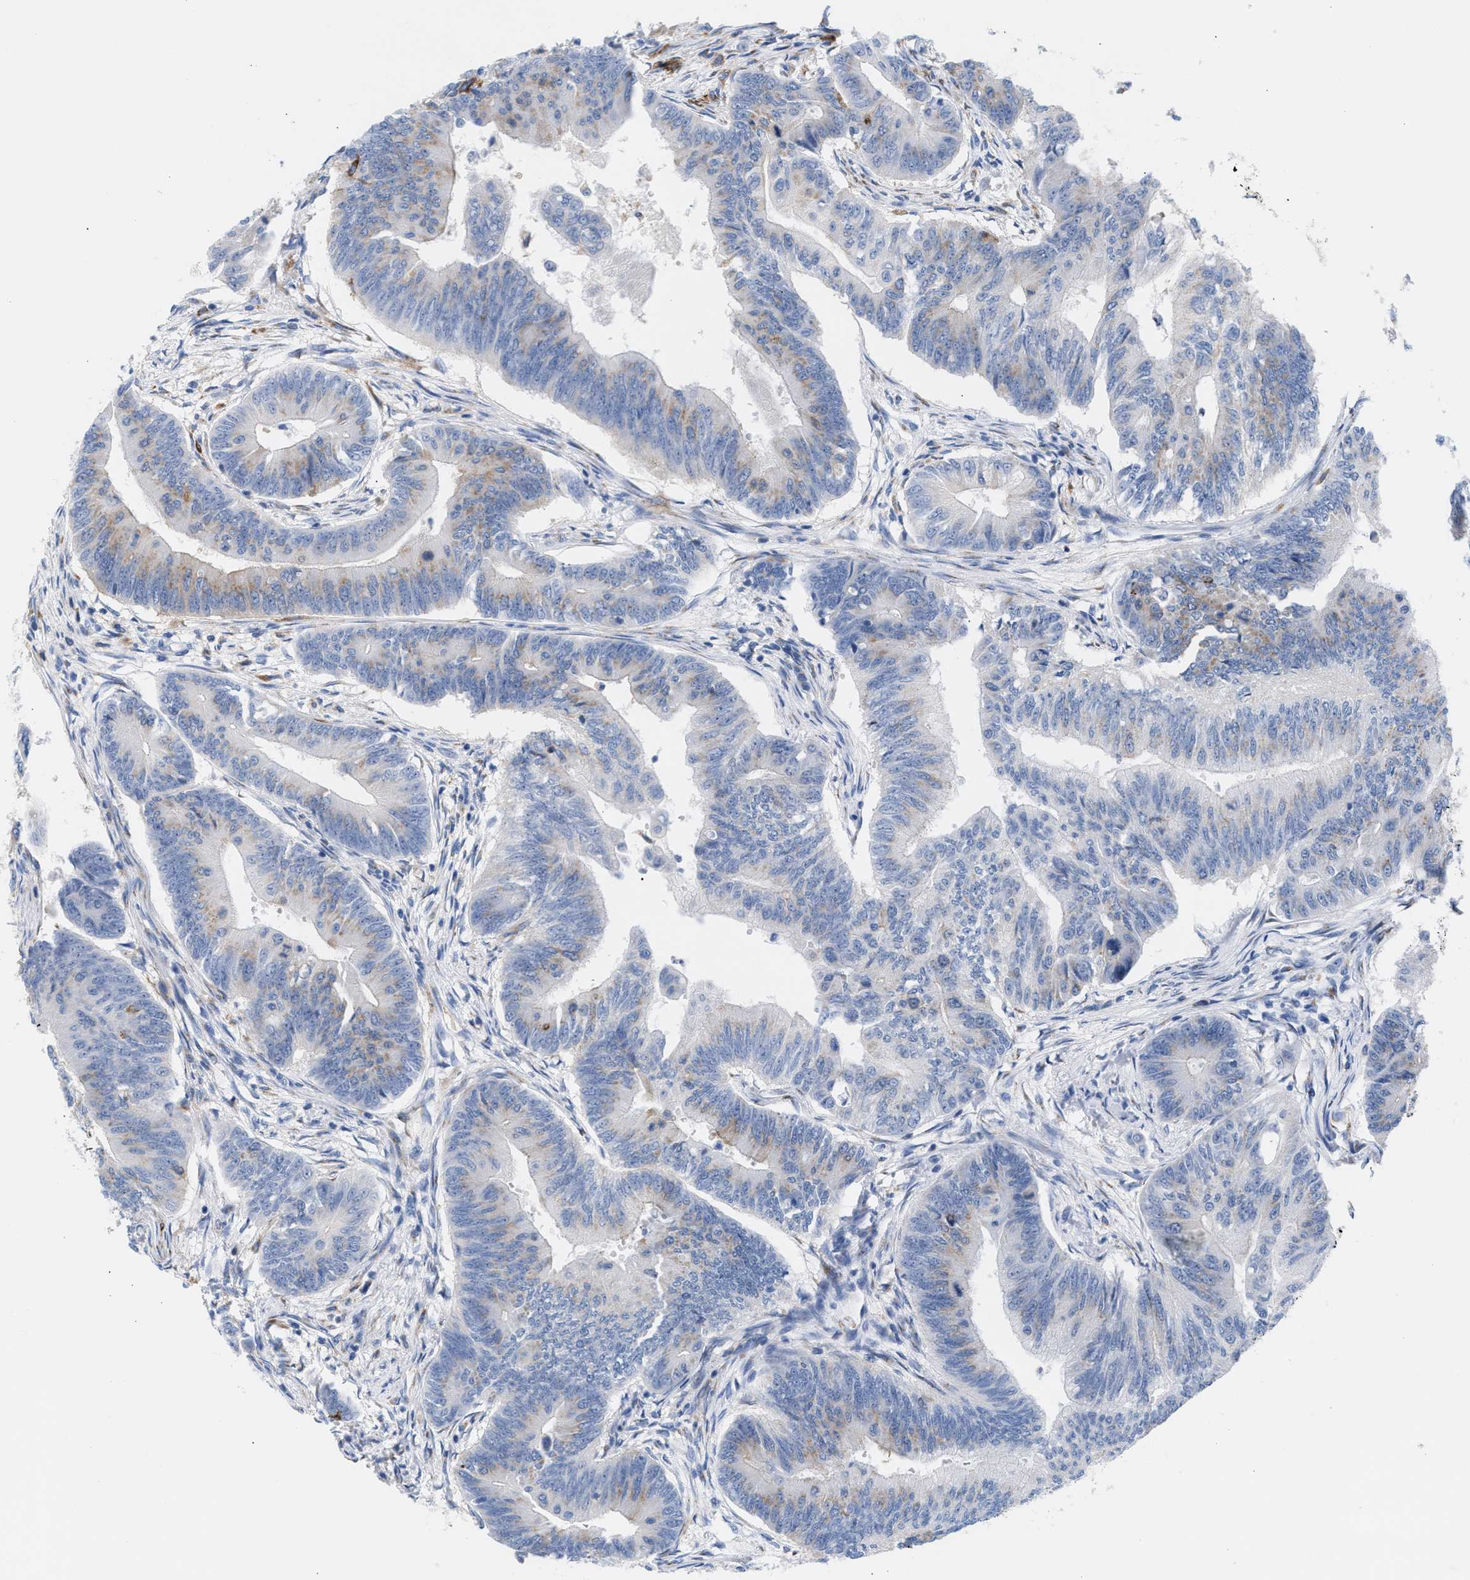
{"staining": {"intensity": "weak", "quantity": "<25%", "location": "cytoplasmic/membranous"}, "tissue": "colorectal cancer", "cell_type": "Tumor cells", "image_type": "cancer", "snomed": [{"axis": "morphology", "description": "Adenoma, NOS"}, {"axis": "morphology", "description": "Adenocarcinoma, NOS"}, {"axis": "topography", "description": "Colon"}], "caption": "Tumor cells show no significant expression in colorectal cancer.", "gene": "TACC3", "patient": {"sex": "male", "age": 79}}